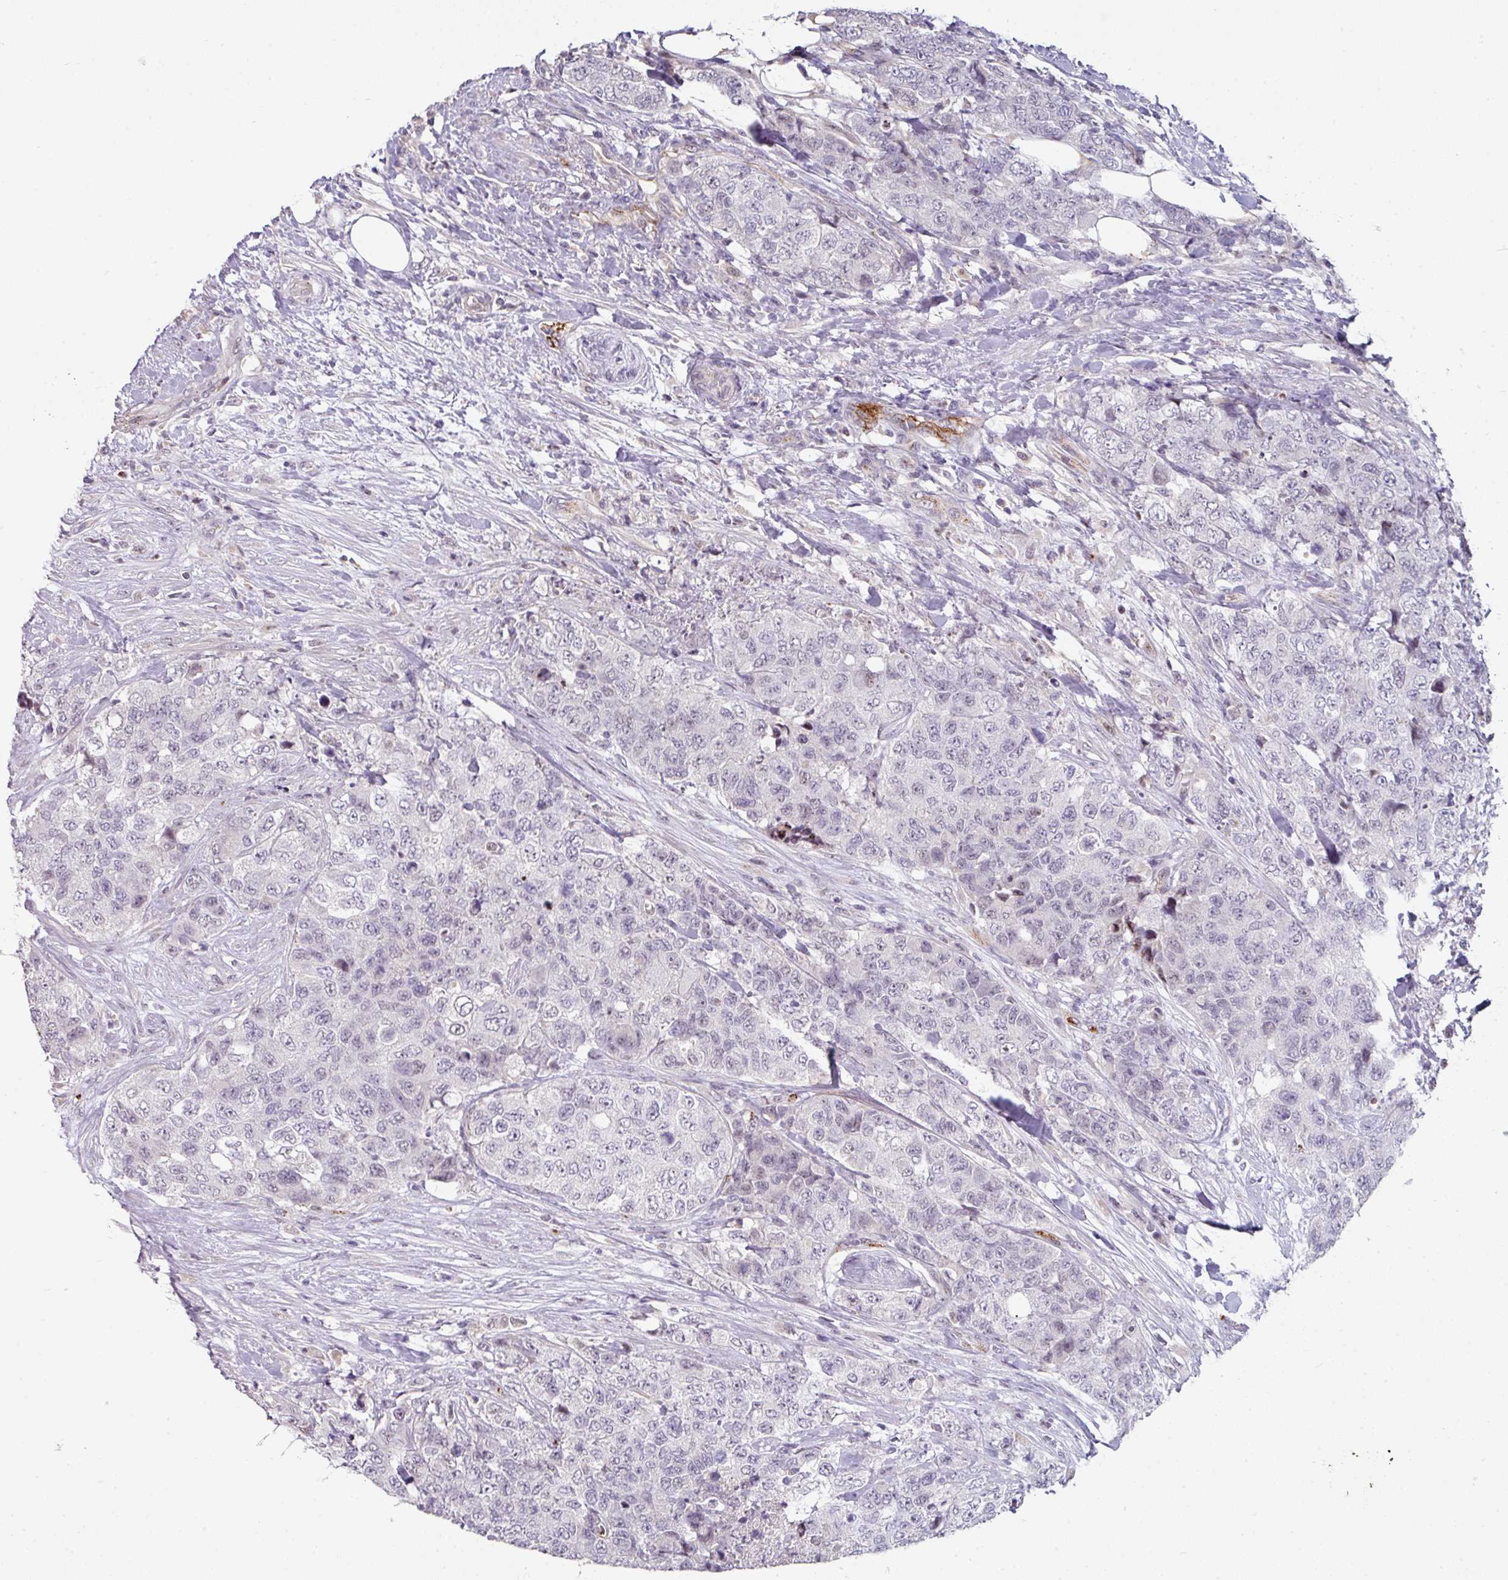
{"staining": {"intensity": "negative", "quantity": "none", "location": "none"}, "tissue": "urothelial cancer", "cell_type": "Tumor cells", "image_type": "cancer", "snomed": [{"axis": "morphology", "description": "Urothelial carcinoma, High grade"}, {"axis": "topography", "description": "Urinary bladder"}], "caption": "Photomicrograph shows no significant protein staining in tumor cells of high-grade urothelial carcinoma. (DAB (3,3'-diaminobenzidine) immunohistochemistry, high magnification).", "gene": "SIDT2", "patient": {"sex": "female", "age": 78}}